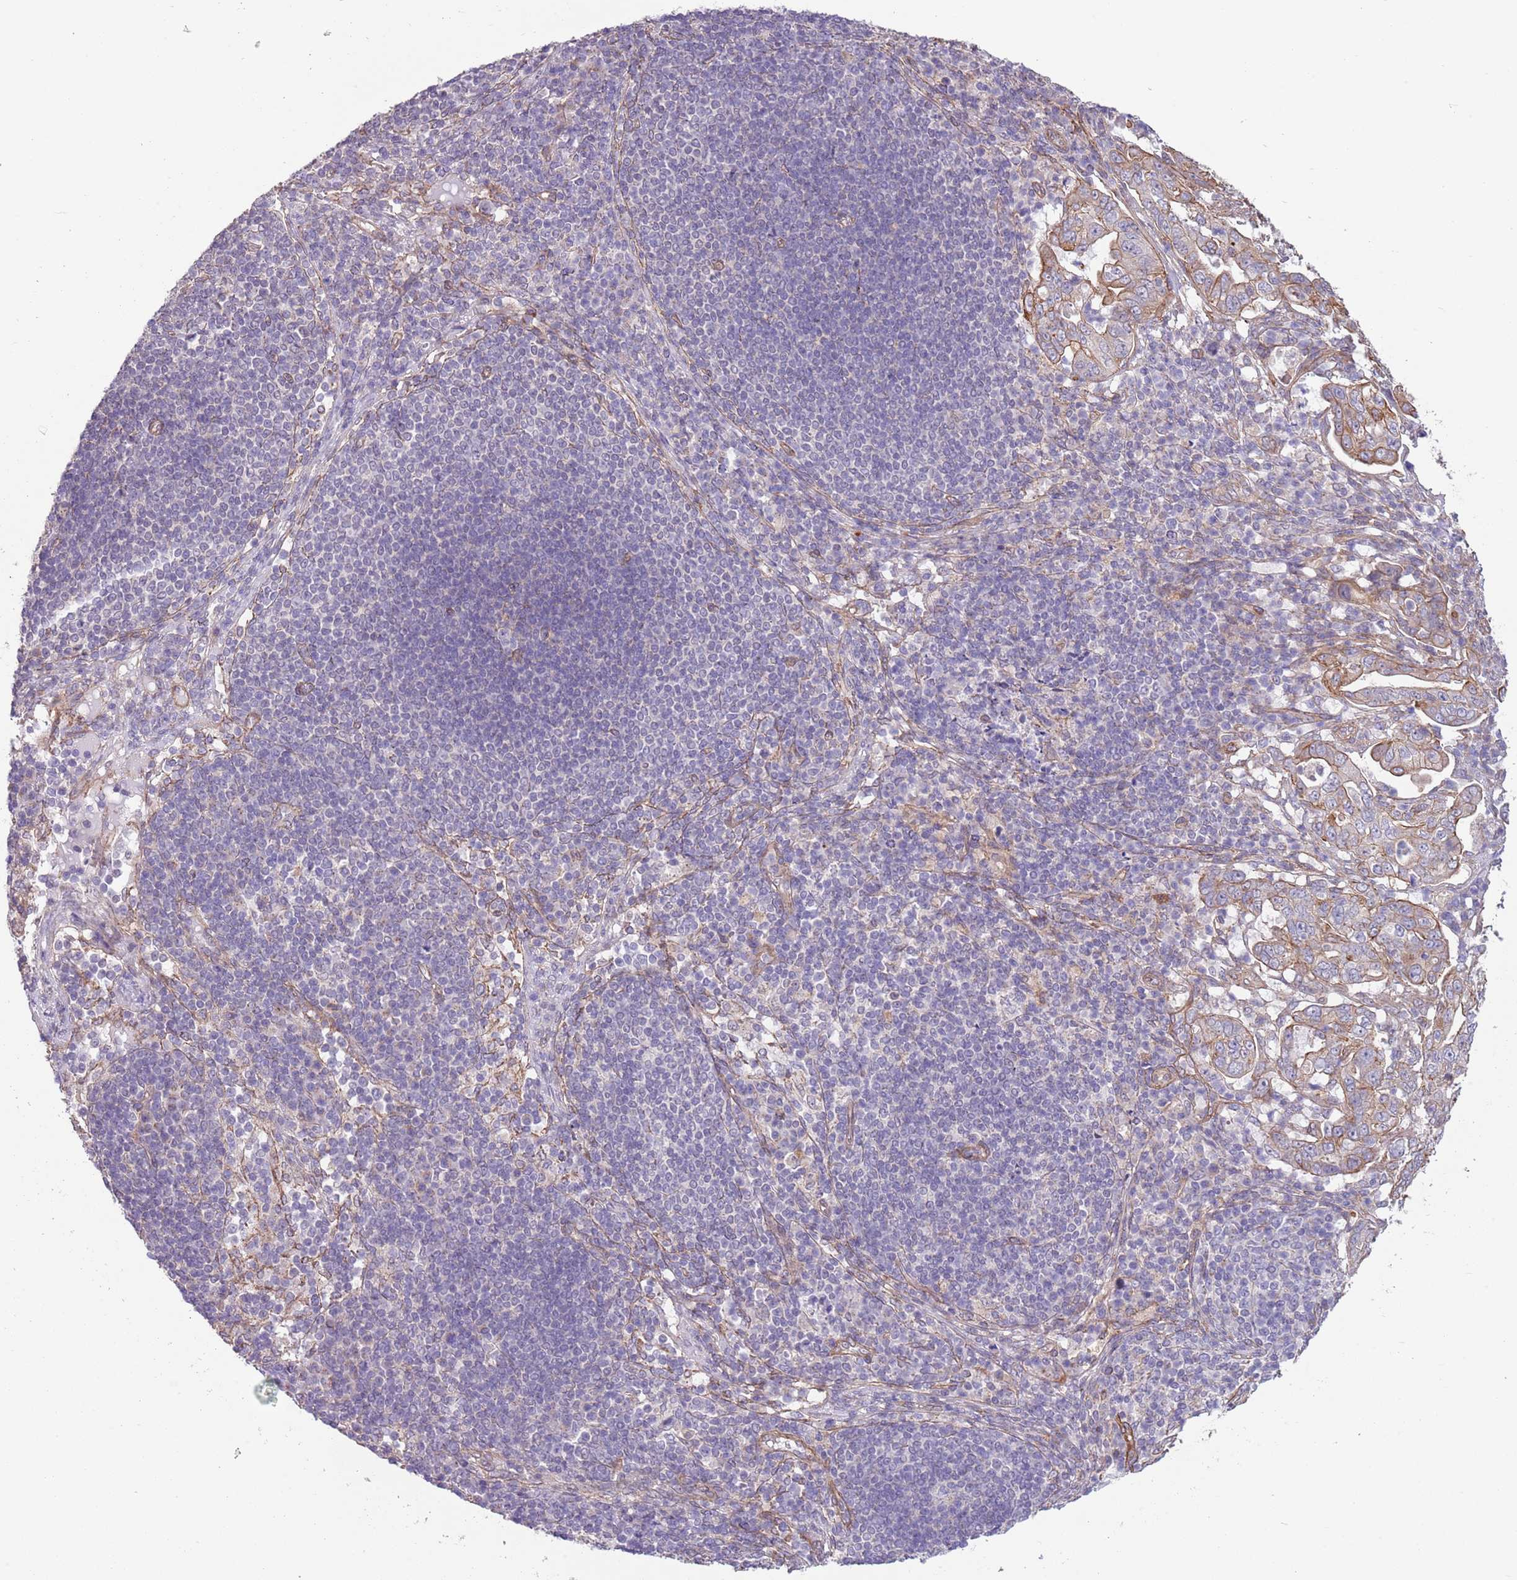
{"staining": {"intensity": "moderate", "quantity": "25%-75%", "location": "cytoplasmic/membranous"}, "tissue": "pancreatic cancer", "cell_type": "Tumor cells", "image_type": "cancer", "snomed": [{"axis": "morphology", "description": "Normal tissue, NOS"}, {"axis": "morphology", "description": "Adenocarcinoma, NOS"}, {"axis": "topography", "description": "Lymph node"}, {"axis": "topography", "description": "Pancreas"}], "caption": "Immunohistochemical staining of adenocarcinoma (pancreatic) displays medium levels of moderate cytoplasmic/membranous expression in approximately 25%-75% of tumor cells.", "gene": "CREBZF", "patient": {"sex": "female", "age": 67}}